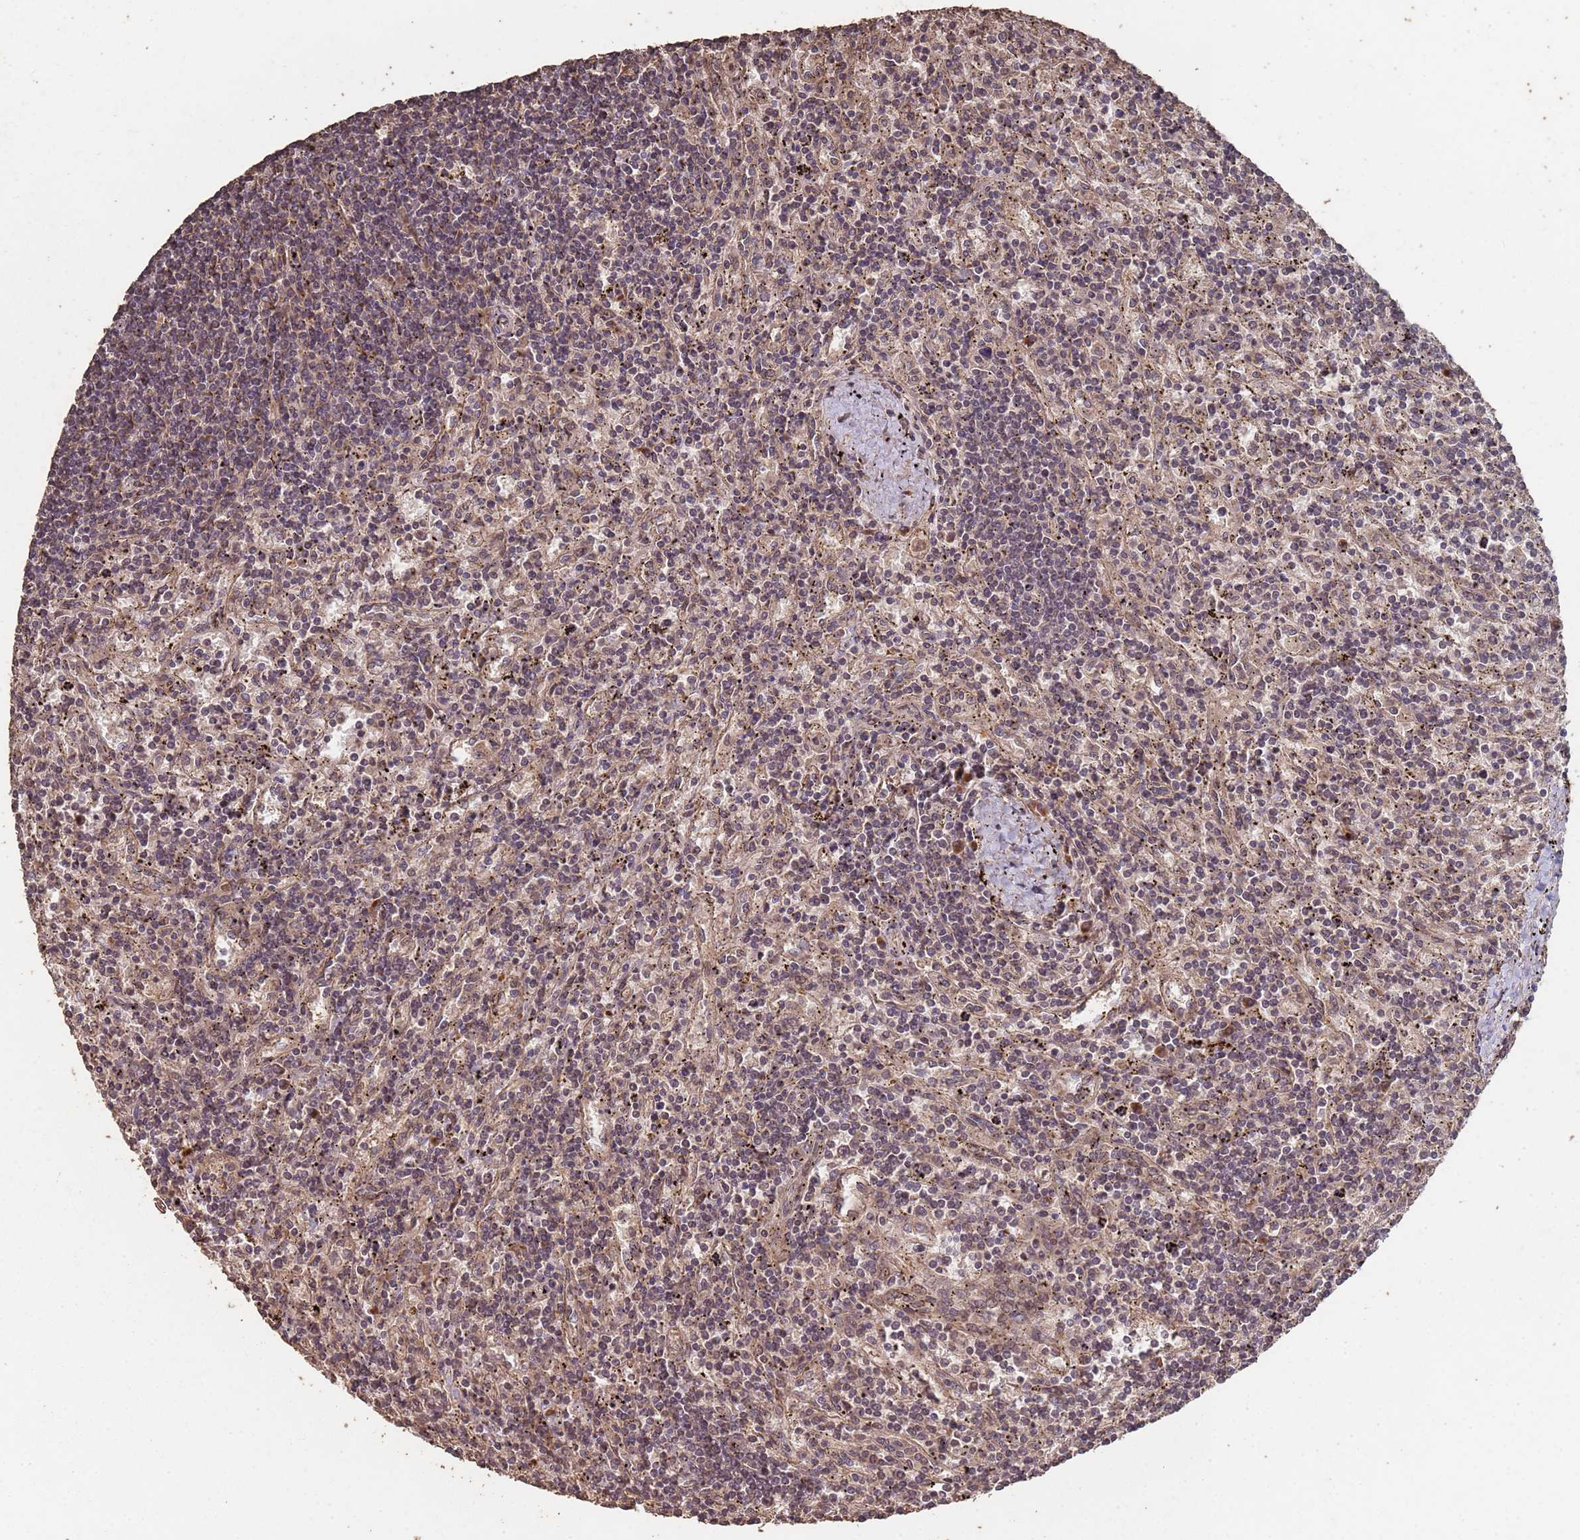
{"staining": {"intensity": "weak", "quantity": "25%-75%", "location": "nuclear"}, "tissue": "lymphoma", "cell_type": "Tumor cells", "image_type": "cancer", "snomed": [{"axis": "morphology", "description": "Malignant lymphoma, non-Hodgkin's type, Low grade"}, {"axis": "topography", "description": "Spleen"}], "caption": "Immunohistochemical staining of lymphoma reveals weak nuclear protein staining in approximately 25%-75% of tumor cells.", "gene": "FRAT1", "patient": {"sex": "male", "age": 76}}